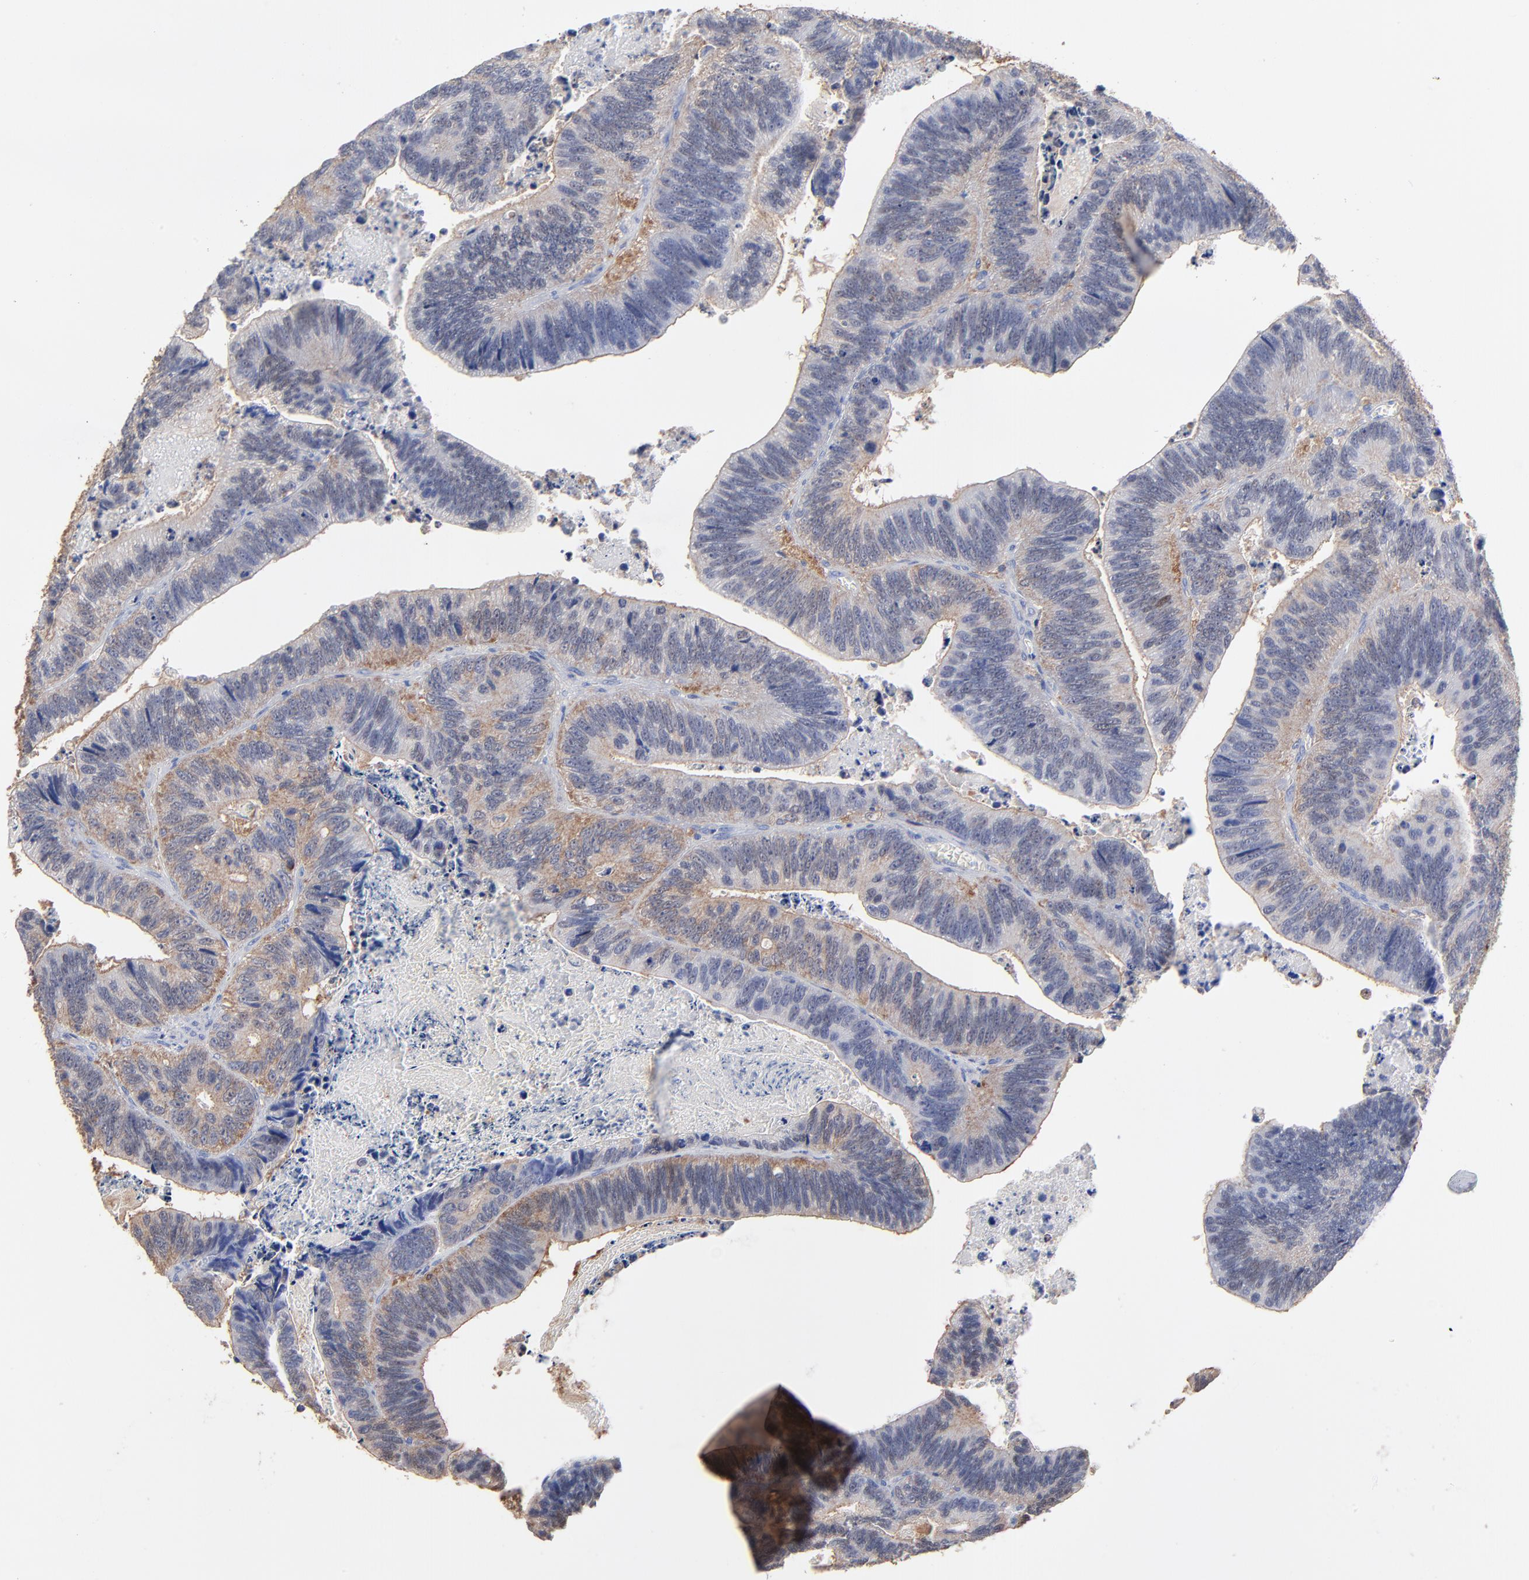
{"staining": {"intensity": "weak", "quantity": "25%-75%", "location": "cytoplasmic/membranous"}, "tissue": "colorectal cancer", "cell_type": "Tumor cells", "image_type": "cancer", "snomed": [{"axis": "morphology", "description": "Adenocarcinoma, NOS"}, {"axis": "topography", "description": "Colon"}], "caption": "A photomicrograph showing weak cytoplasmic/membranous positivity in about 25%-75% of tumor cells in colorectal cancer (adenocarcinoma), as visualized by brown immunohistochemical staining.", "gene": "ASL", "patient": {"sex": "male", "age": 72}}